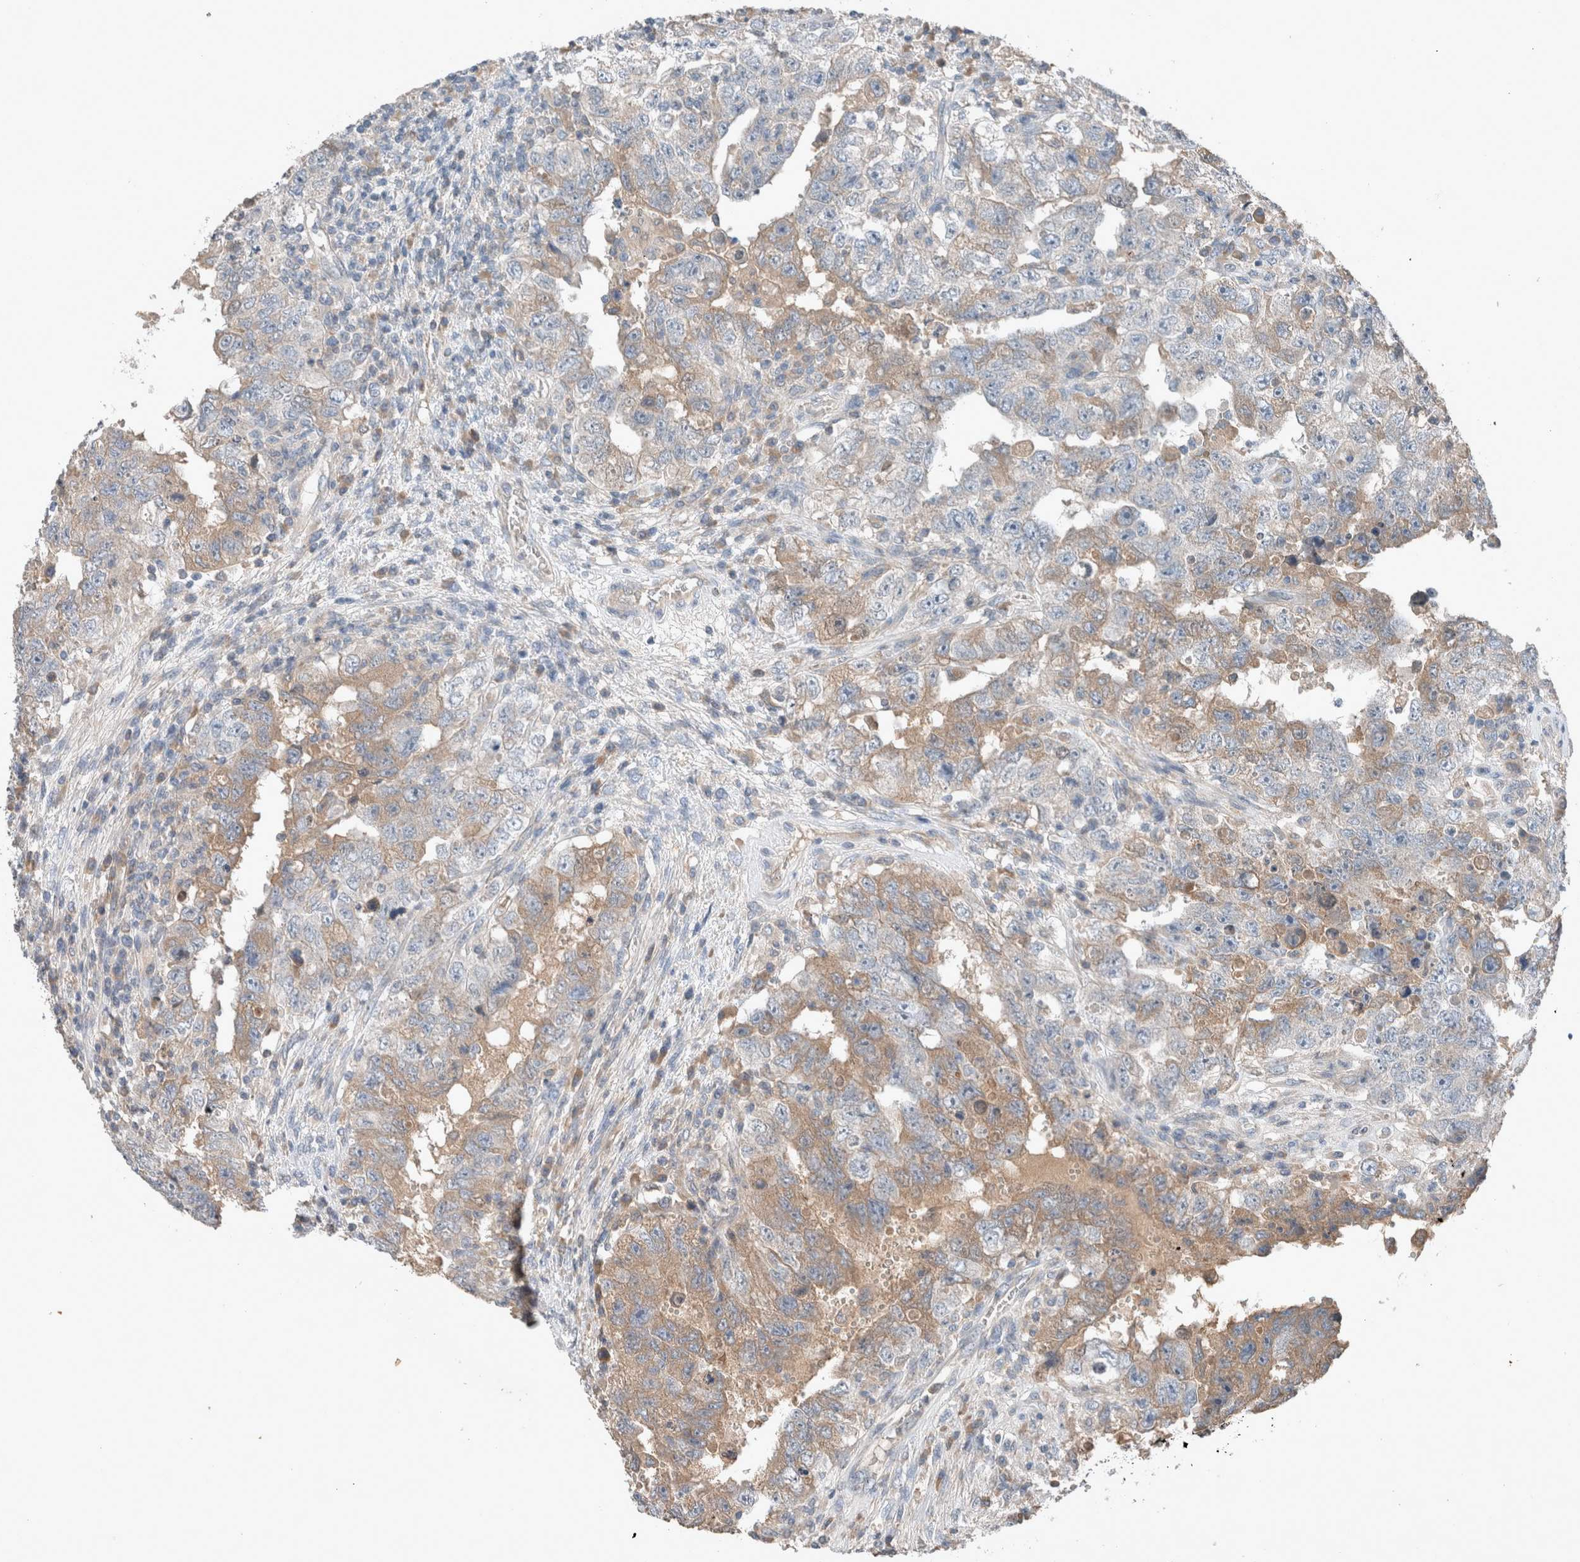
{"staining": {"intensity": "weak", "quantity": "25%-75%", "location": "cytoplasmic/membranous"}, "tissue": "testis cancer", "cell_type": "Tumor cells", "image_type": "cancer", "snomed": [{"axis": "morphology", "description": "Carcinoma, Embryonal, NOS"}, {"axis": "topography", "description": "Testis"}], "caption": "Tumor cells demonstrate low levels of weak cytoplasmic/membranous staining in approximately 25%-75% of cells in human testis embryonal carcinoma.", "gene": "UGCG", "patient": {"sex": "male", "age": 26}}